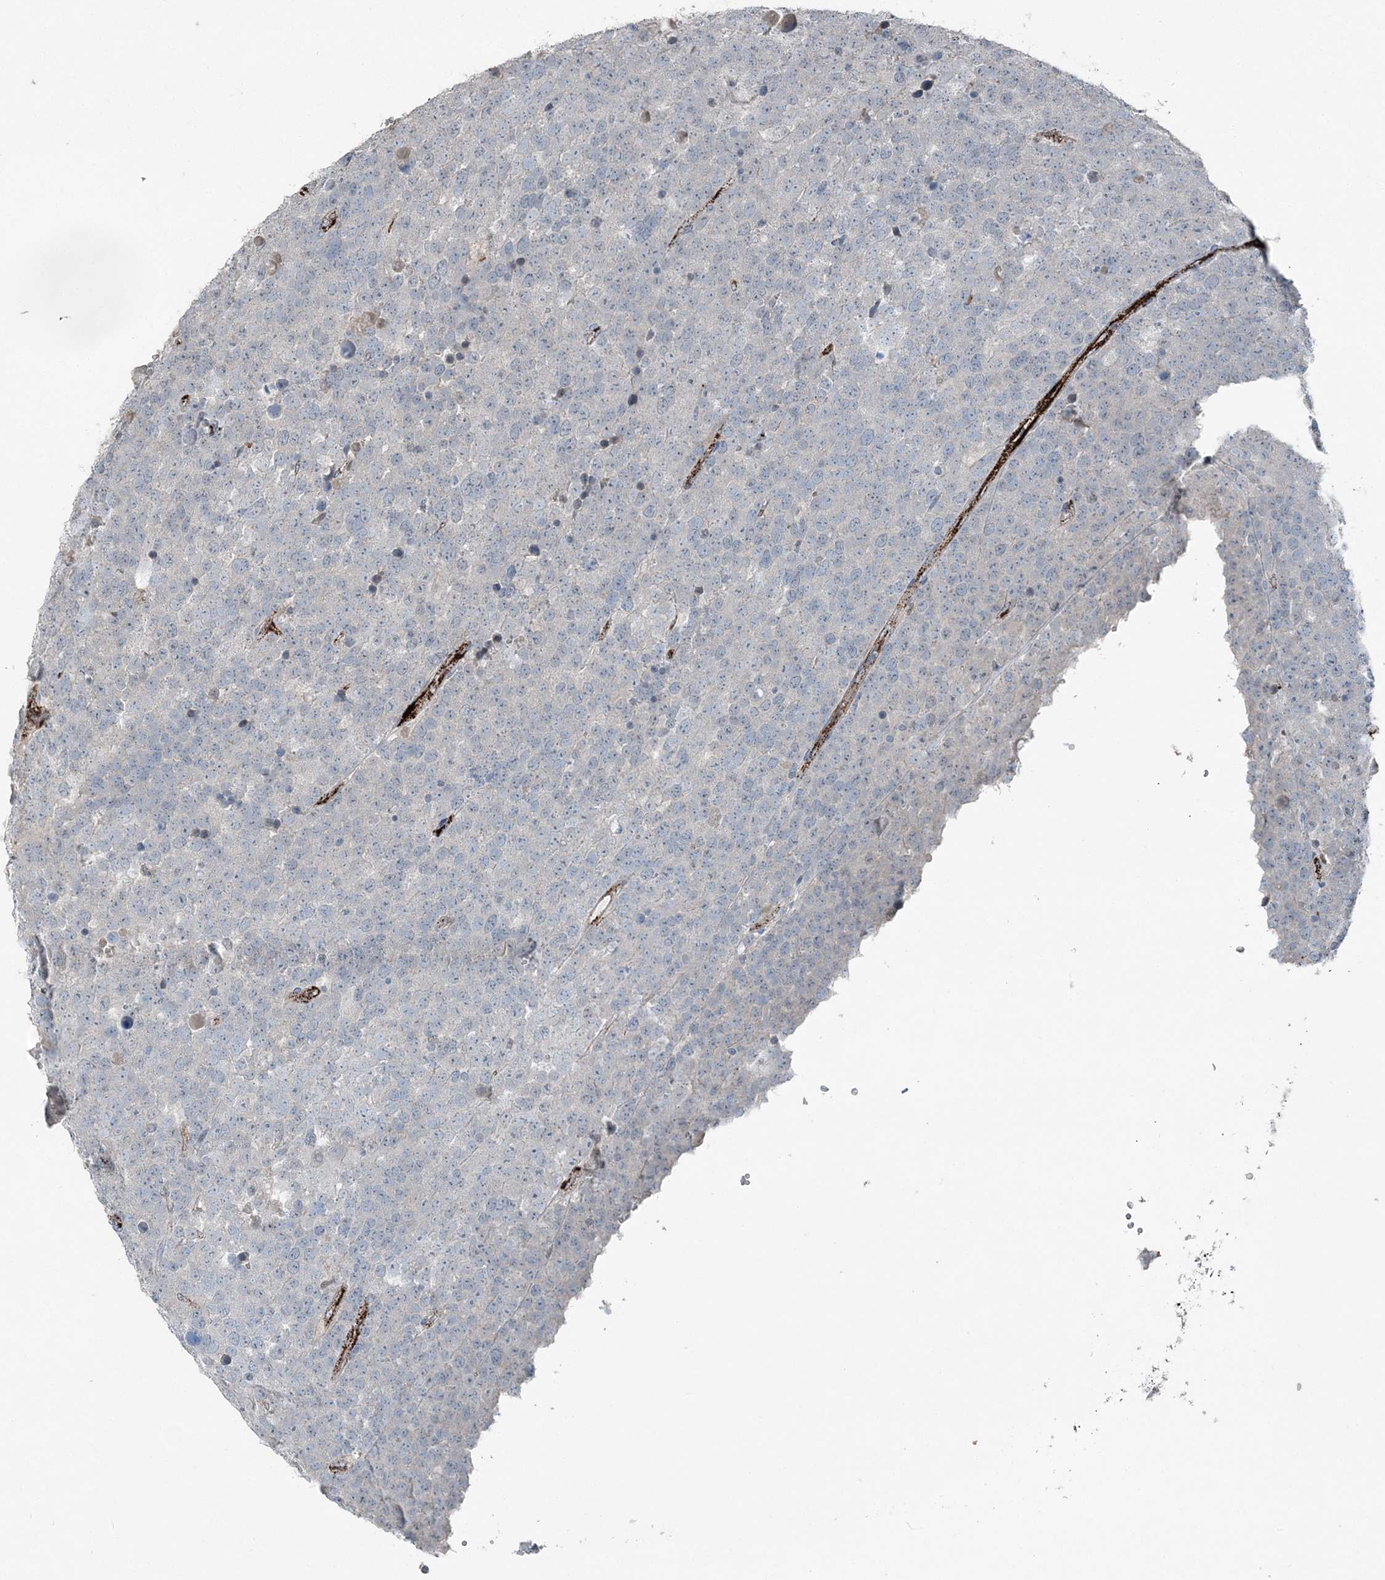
{"staining": {"intensity": "negative", "quantity": "none", "location": "none"}, "tissue": "testis cancer", "cell_type": "Tumor cells", "image_type": "cancer", "snomed": [{"axis": "morphology", "description": "Seminoma, NOS"}, {"axis": "topography", "description": "Testis"}], "caption": "An immunohistochemistry (IHC) micrograph of testis seminoma is shown. There is no staining in tumor cells of testis seminoma. (Stains: DAB (3,3'-diaminobenzidine) immunohistochemistry (IHC) with hematoxylin counter stain, Microscopy: brightfield microscopy at high magnification).", "gene": "ELOVL7", "patient": {"sex": "male", "age": 71}}